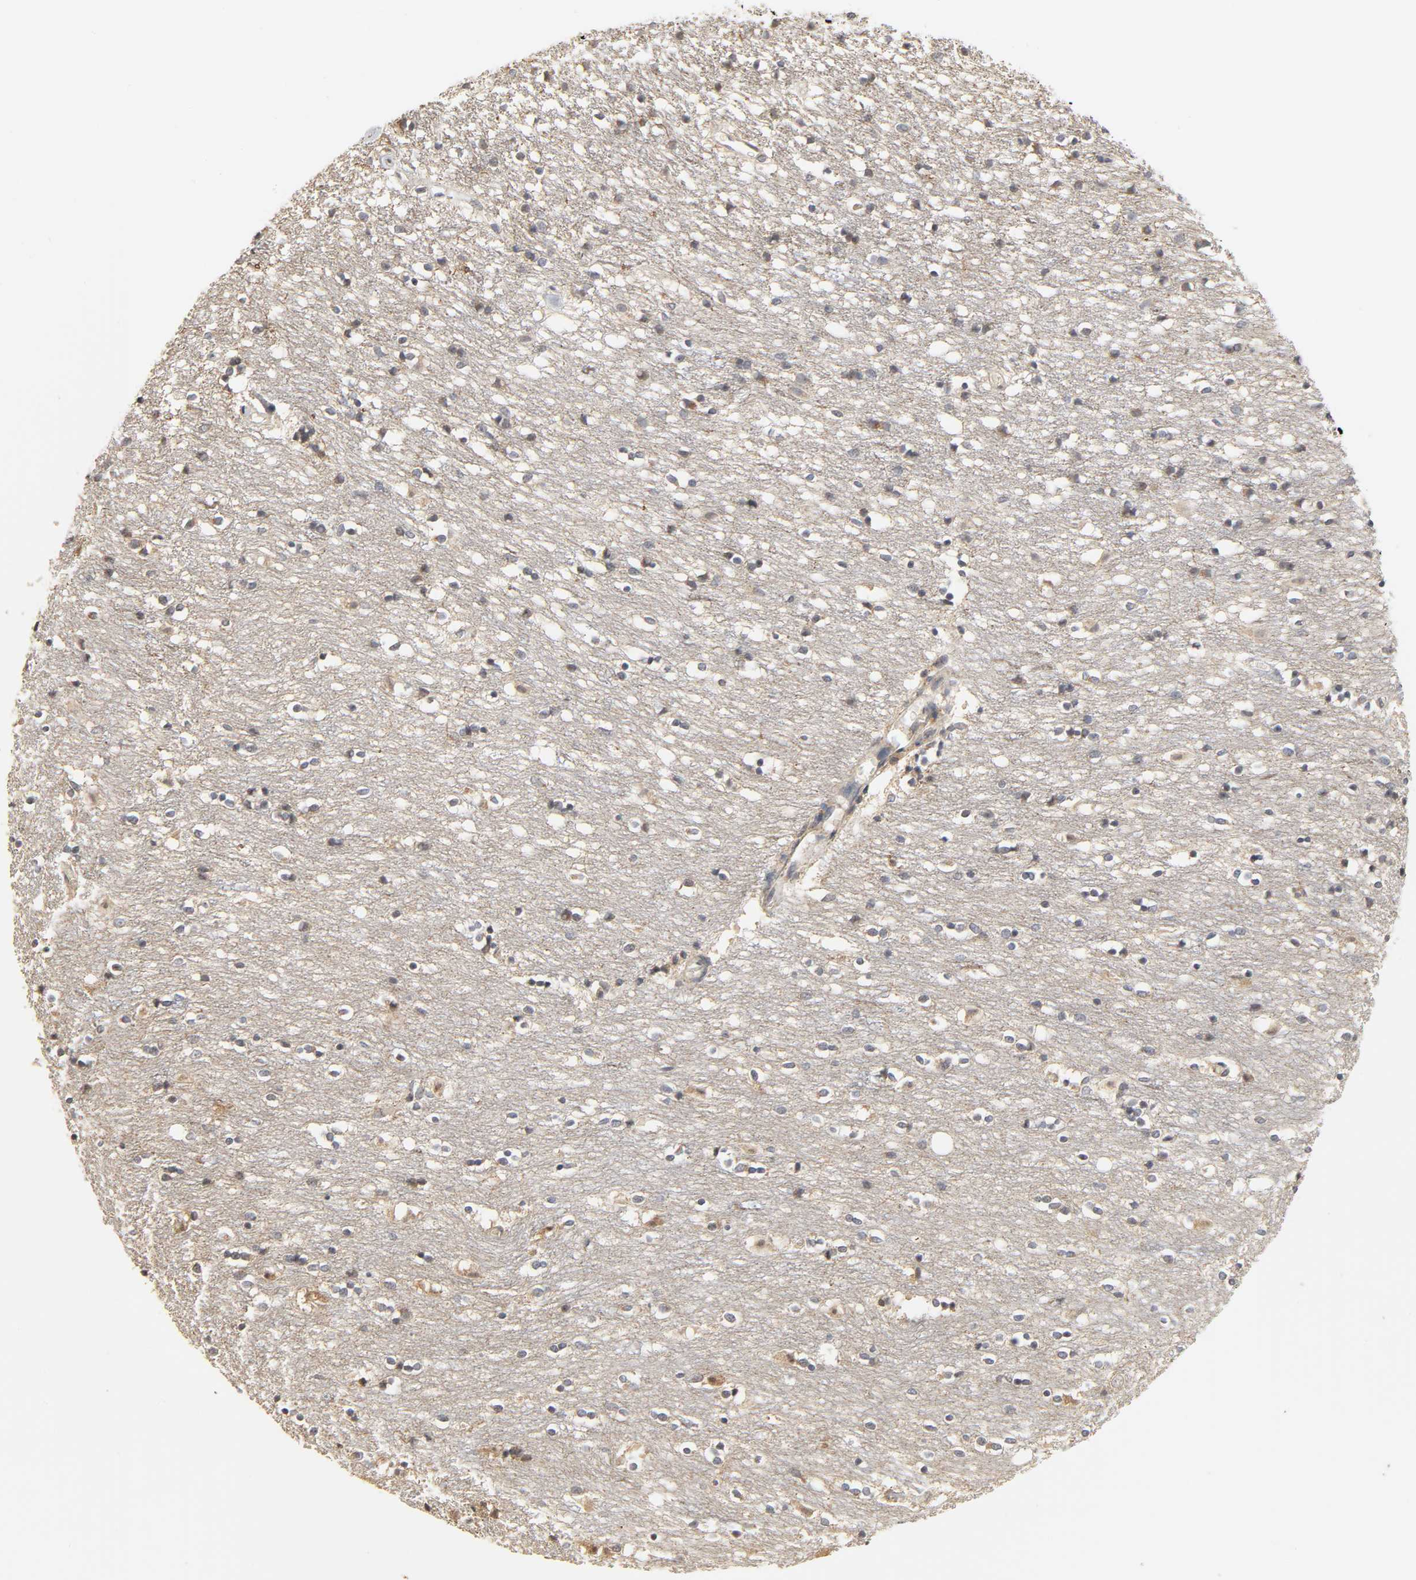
{"staining": {"intensity": "moderate", "quantity": "<25%", "location": "cytoplasmic/membranous"}, "tissue": "caudate", "cell_type": "Glial cells", "image_type": "normal", "snomed": [{"axis": "morphology", "description": "Normal tissue, NOS"}, {"axis": "topography", "description": "Lateral ventricle wall"}], "caption": "Protein expression by IHC shows moderate cytoplasmic/membranous positivity in about <25% of glial cells in unremarkable caudate.", "gene": "CLEC4E", "patient": {"sex": "female", "age": 54}}